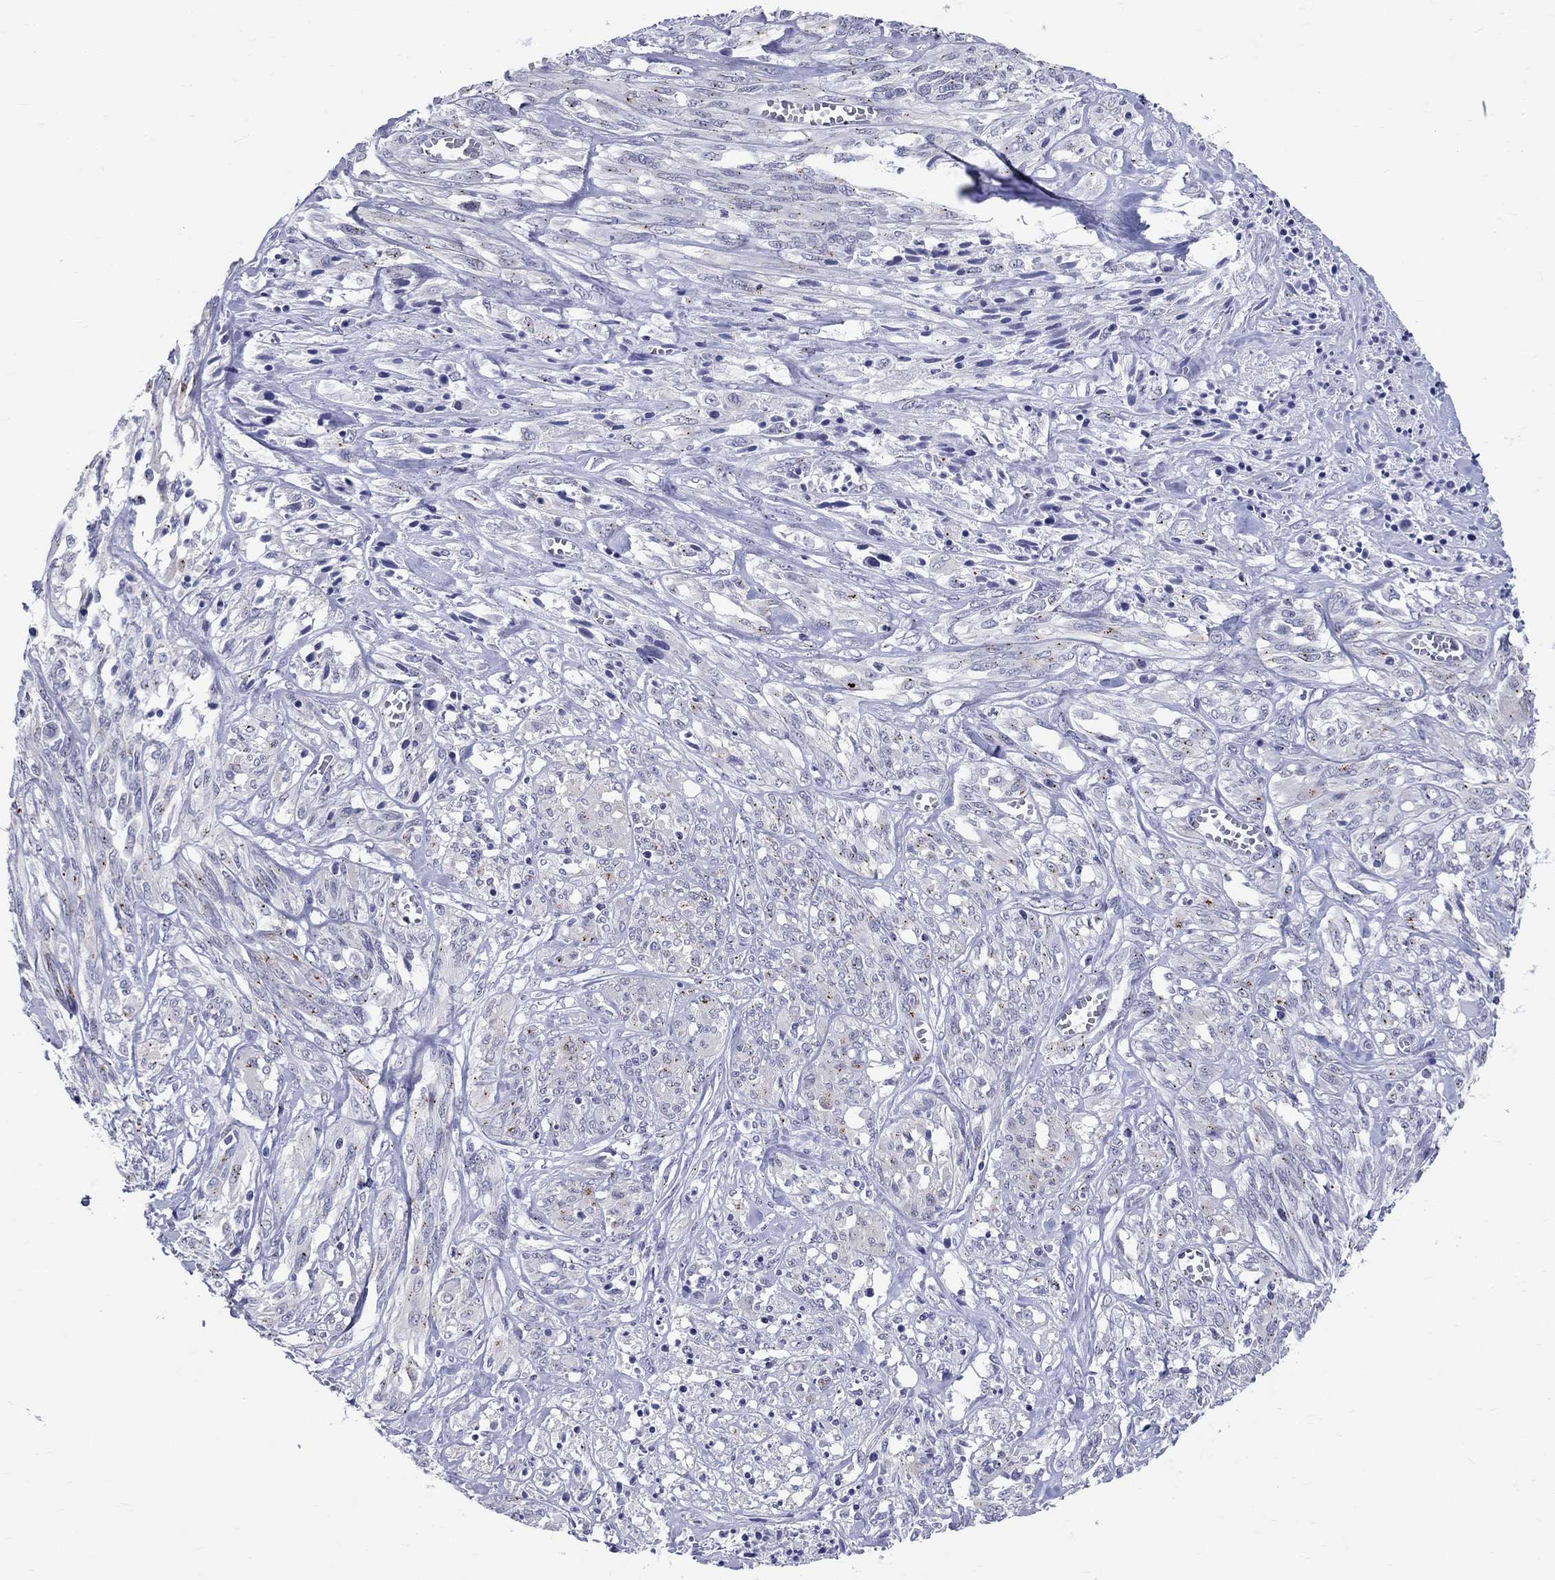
{"staining": {"intensity": "weak", "quantity": "<25%", "location": "cytoplasmic/membranous"}, "tissue": "melanoma", "cell_type": "Tumor cells", "image_type": "cancer", "snomed": [{"axis": "morphology", "description": "Malignant melanoma, NOS"}, {"axis": "topography", "description": "Skin"}], "caption": "Human malignant melanoma stained for a protein using immunohistochemistry reveals no staining in tumor cells.", "gene": "CEP43", "patient": {"sex": "female", "age": 91}}